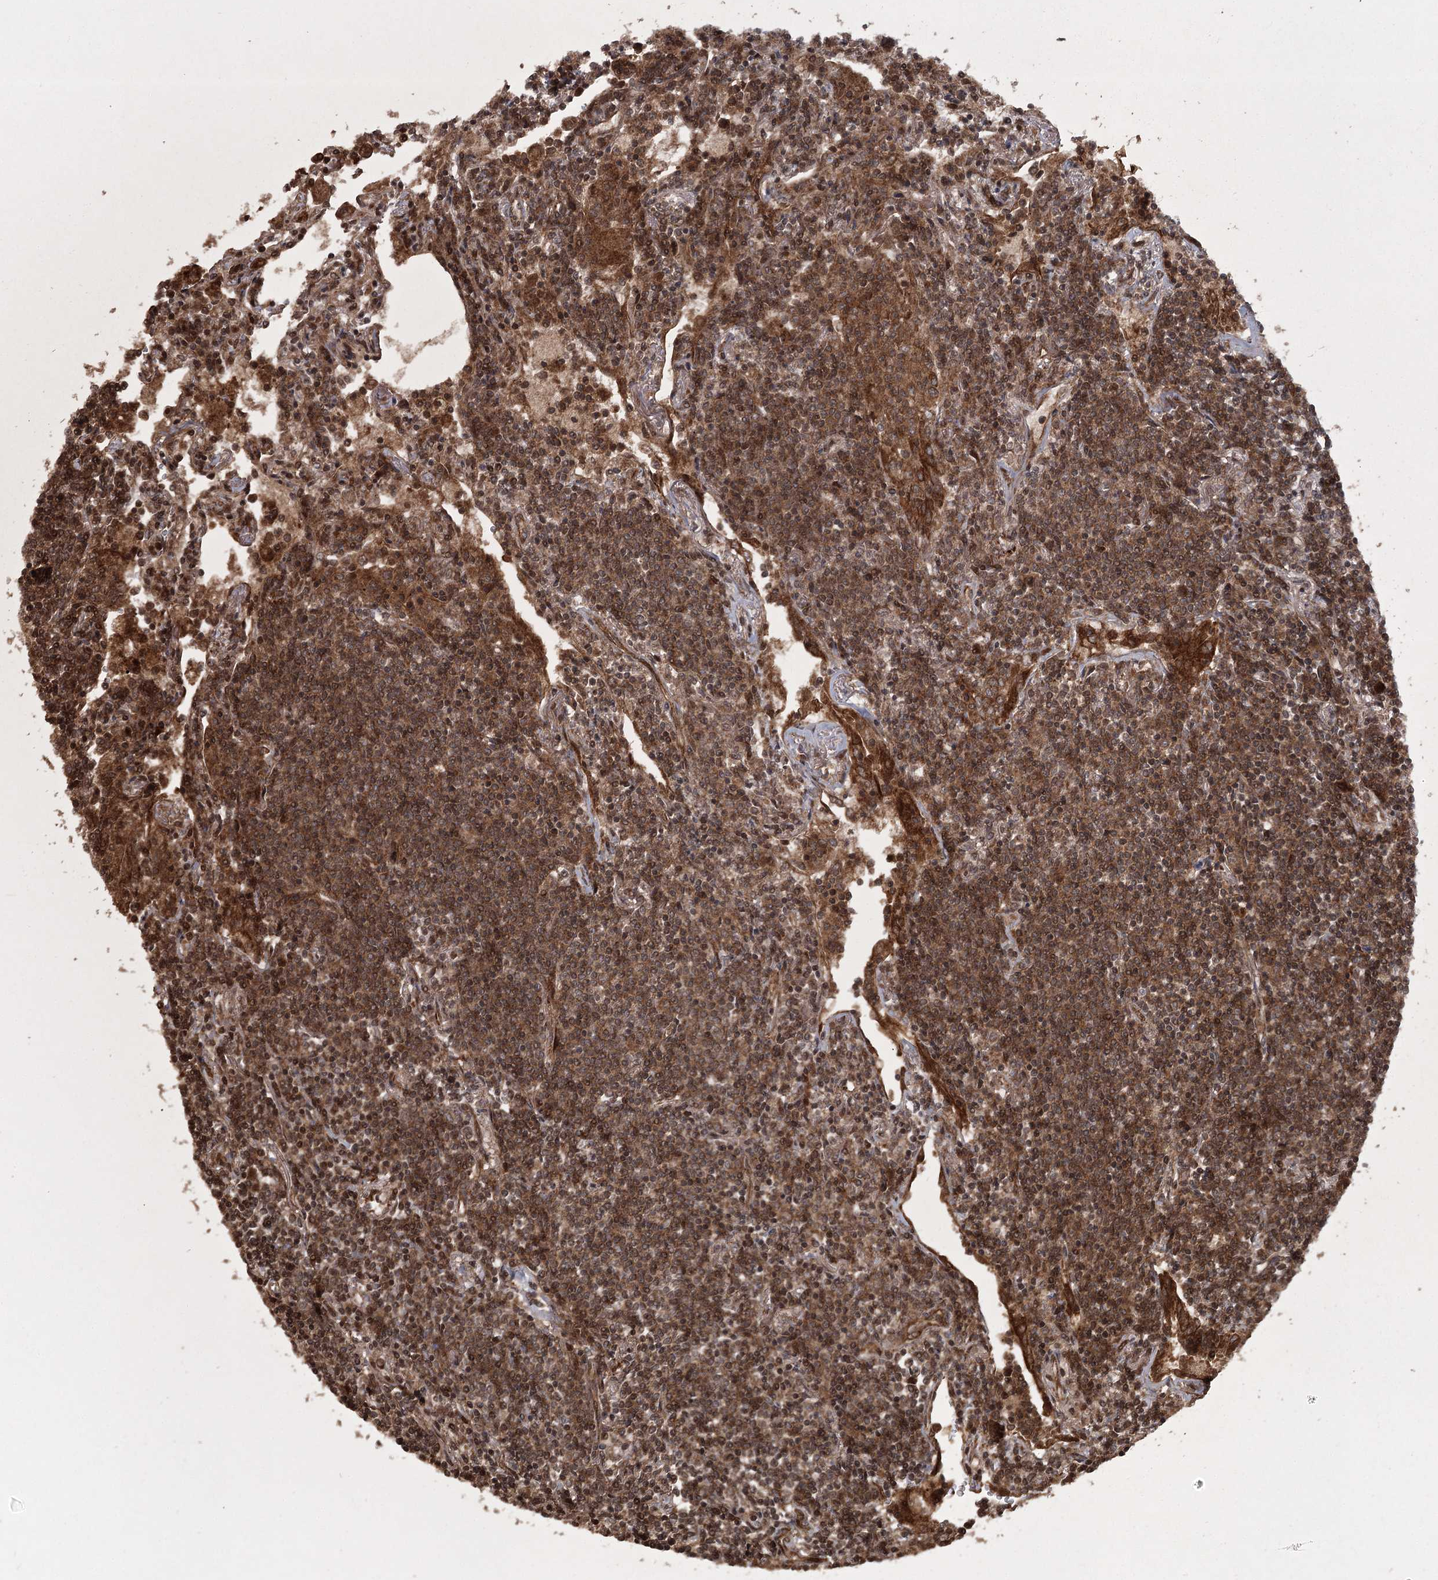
{"staining": {"intensity": "moderate", "quantity": ">75%", "location": "cytoplasmic/membranous"}, "tissue": "lymphoma", "cell_type": "Tumor cells", "image_type": "cancer", "snomed": [{"axis": "morphology", "description": "Malignant lymphoma, non-Hodgkin's type, Low grade"}, {"axis": "topography", "description": "Lung"}], "caption": "IHC micrograph of neoplastic tissue: human lymphoma stained using immunohistochemistry exhibits medium levels of moderate protein expression localized specifically in the cytoplasmic/membranous of tumor cells, appearing as a cytoplasmic/membranous brown color.", "gene": "RPAP3", "patient": {"sex": "female", "age": 71}}